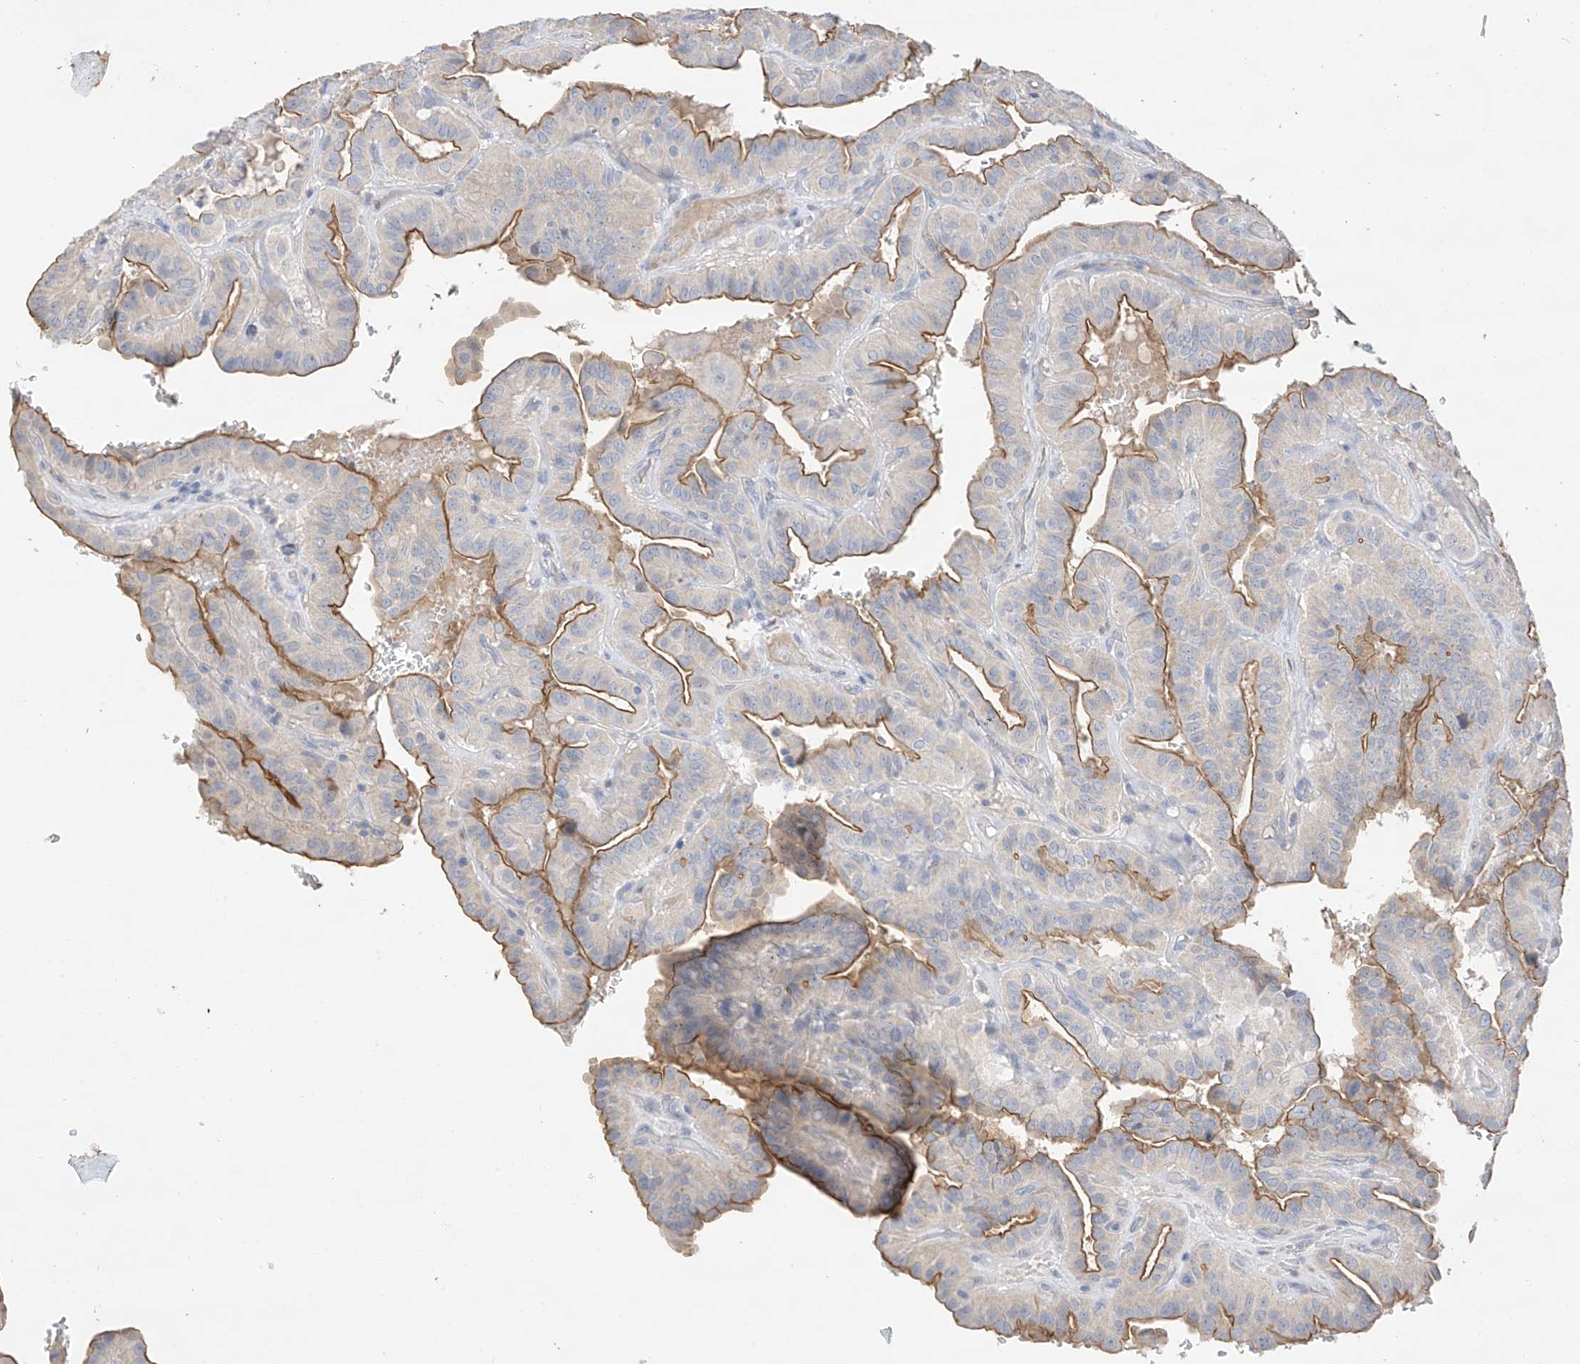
{"staining": {"intensity": "moderate", "quantity": ">75%", "location": "cytoplasmic/membranous"}, "tissue": "thyroid cancer", "cell_type": "Tumor cells", "image_type": "cancer", "snomed": [{"axis": "morphology", "description": "Papillary adenocarcinoma, NOS"}, {"axis": "topography", "description": "Thyroid gland"}], "caption": "An immunohistochemistry photomicrograph of neoplastic tissue is shown. Protein staining in brown labels moderate cytoplasmic/membranous positivity in papillary adenocarcinoma (thyroid) within tumor cells.", "gene": "CAPN13", "patient": {"sex": "male", "age": 77}}